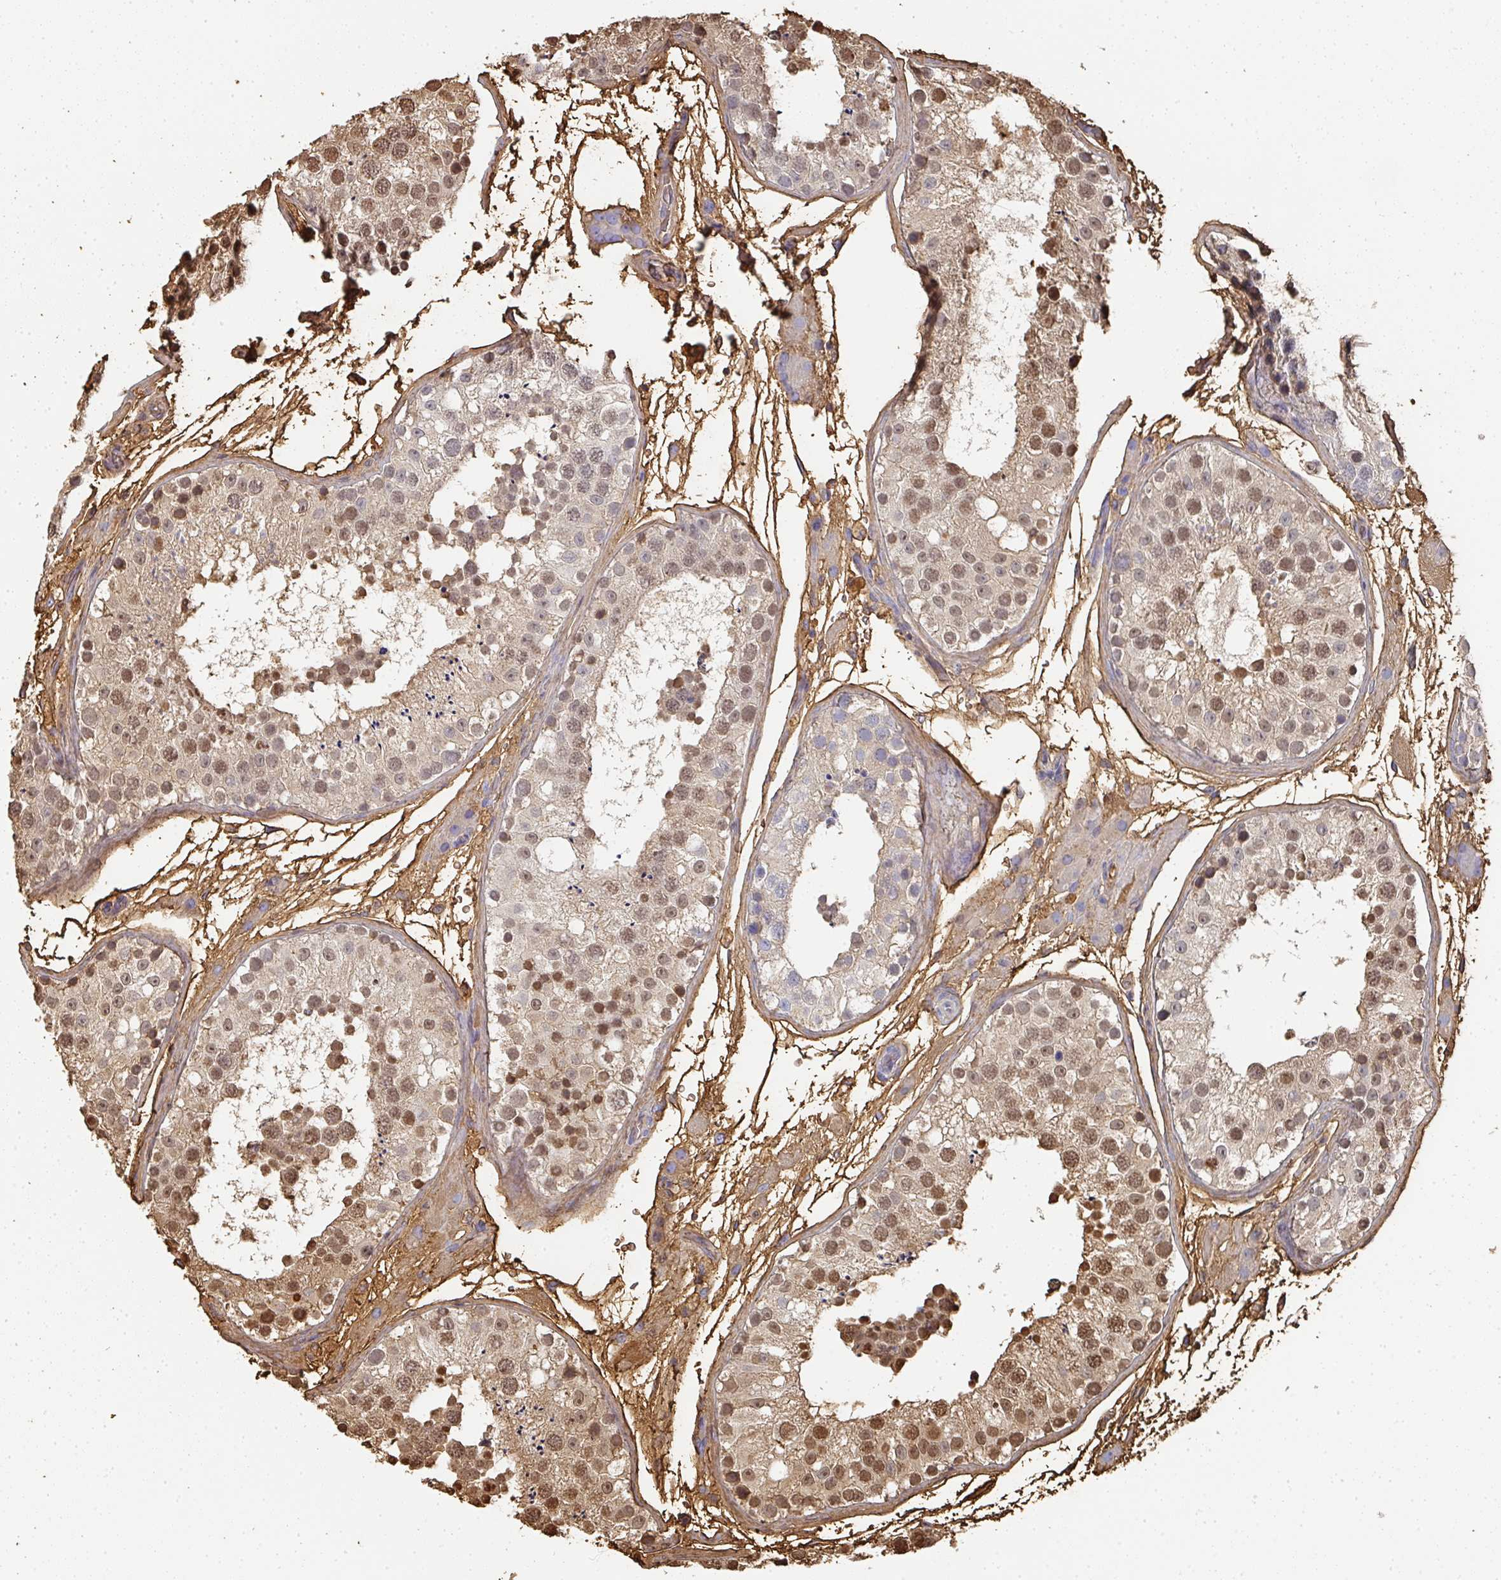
{"staining": {"intensity": "moderate", "quantity": "25%-75%", "location": "cytoplasmic/membranous,nuclear"}, "tissue": "testis", "cell_type": "Cells in seminiferous ducts", "image_type": "normal", "snomed": [{"axis": "morphology", "description": "Normal tissue, NOS"}, {"axis": "topography", "description": "Testis"}], "caption": "IHC photomicrograph of unremarkable testis stained for a protein (brown), which demonstrates medium levels of moderate cytoplasmic/membranous,nuclear staining in about 25%-75% of cells in seminiferous ducts.", "gene": "ALB", "patient": {"sex": "male", "age": 26}}